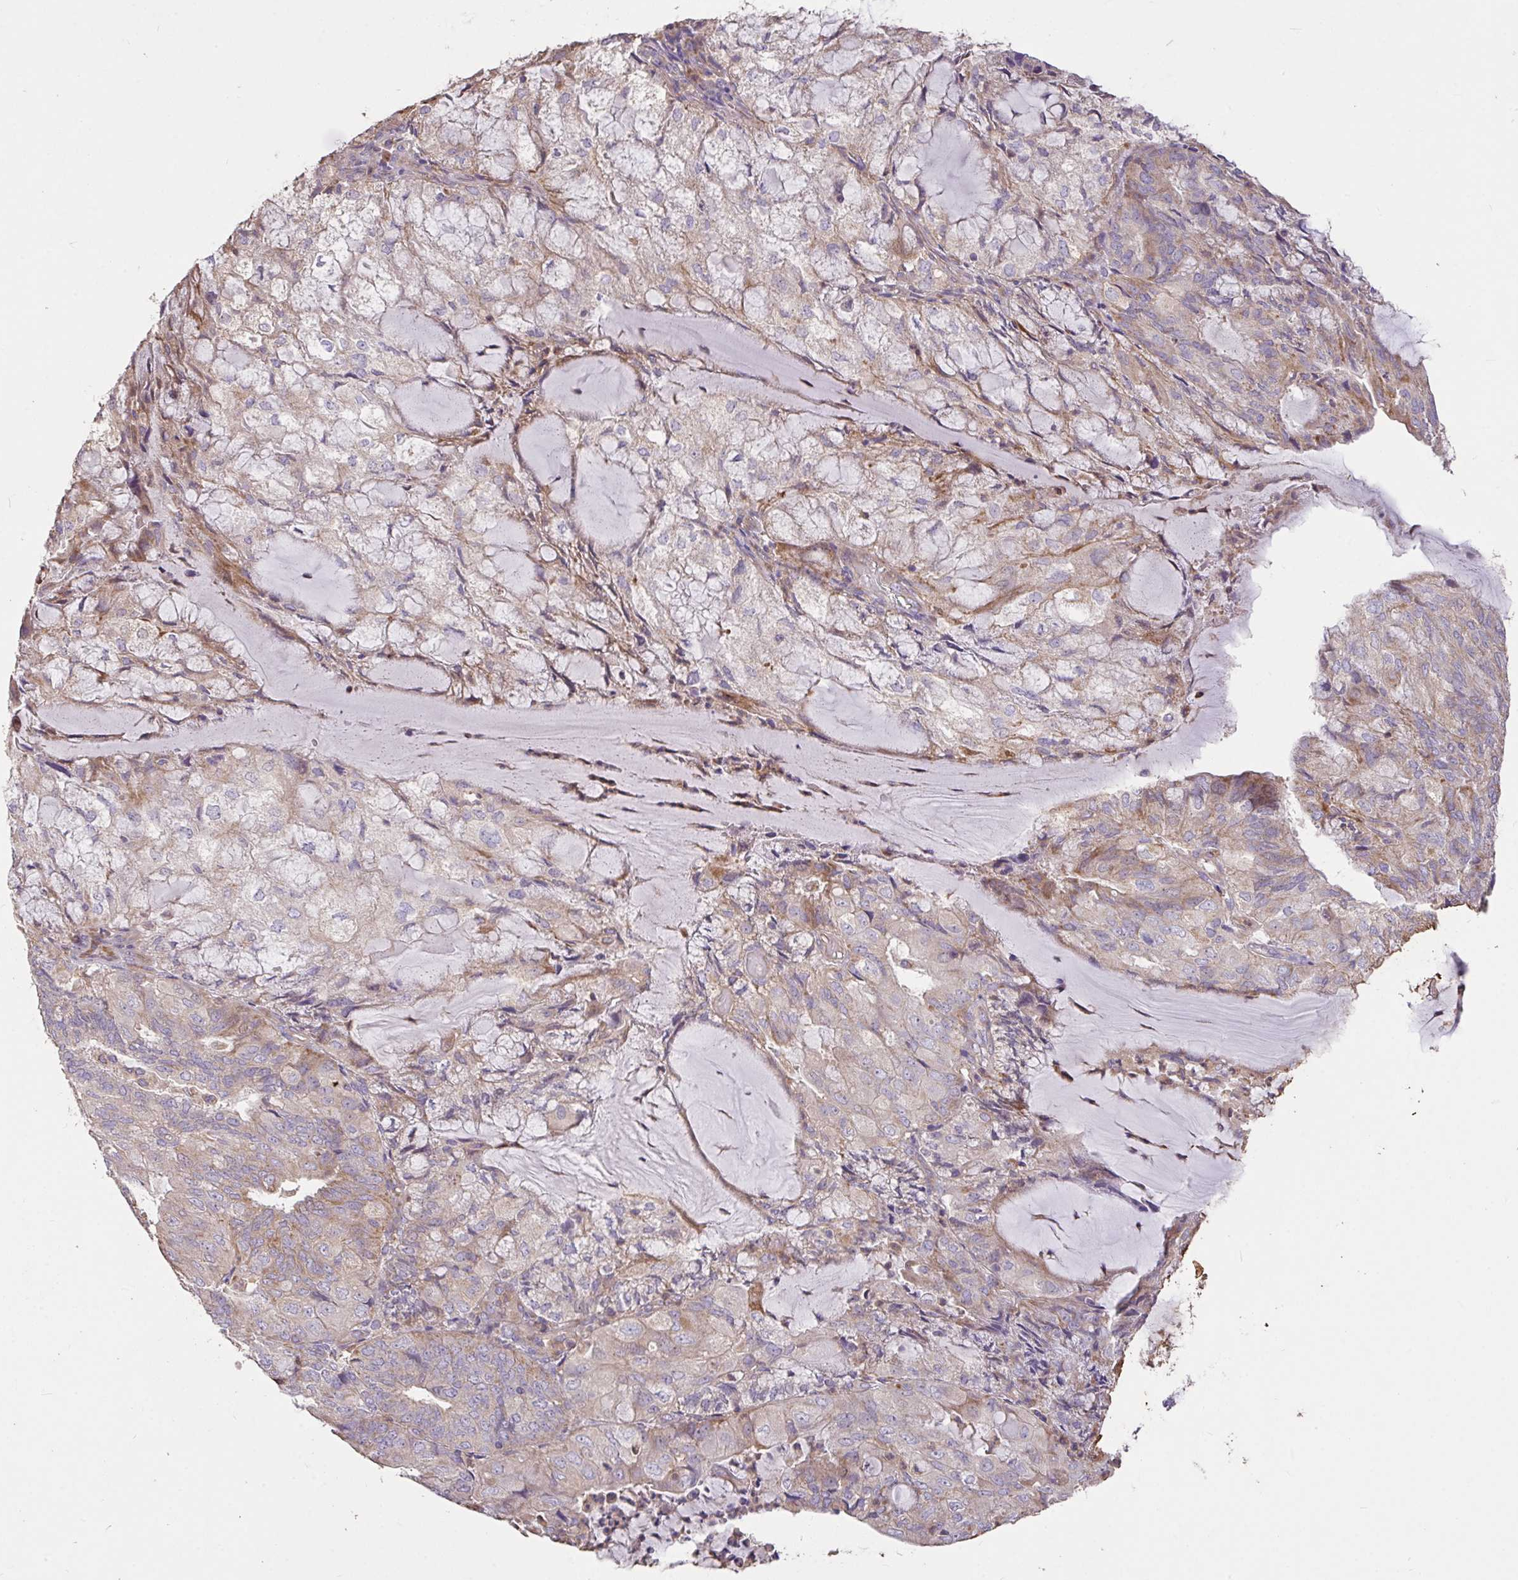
{"staining": {"intensity": "weak", "quantity": "25%-75%", "location": "cytoplasmic/membranous"}, "tissue": "endometrial cancer", "cell_type": "Tumor cells", "image_type": "cancer", "snomed": [{"axis": "morphology", "description": "Adenocarcinoma, NOS"}, {"axis": "topography", "description": "Endometrium"}], "caption": "Approximately 25%-75% of tumor cells in human endometrial adenocarcinoma demonstrate weak cytoplasmic/membranous protein staining as visualized by brown immunohistochemical staining.", "gene": "FCER1A", "patient": {"sex": "female", "age": 81}}